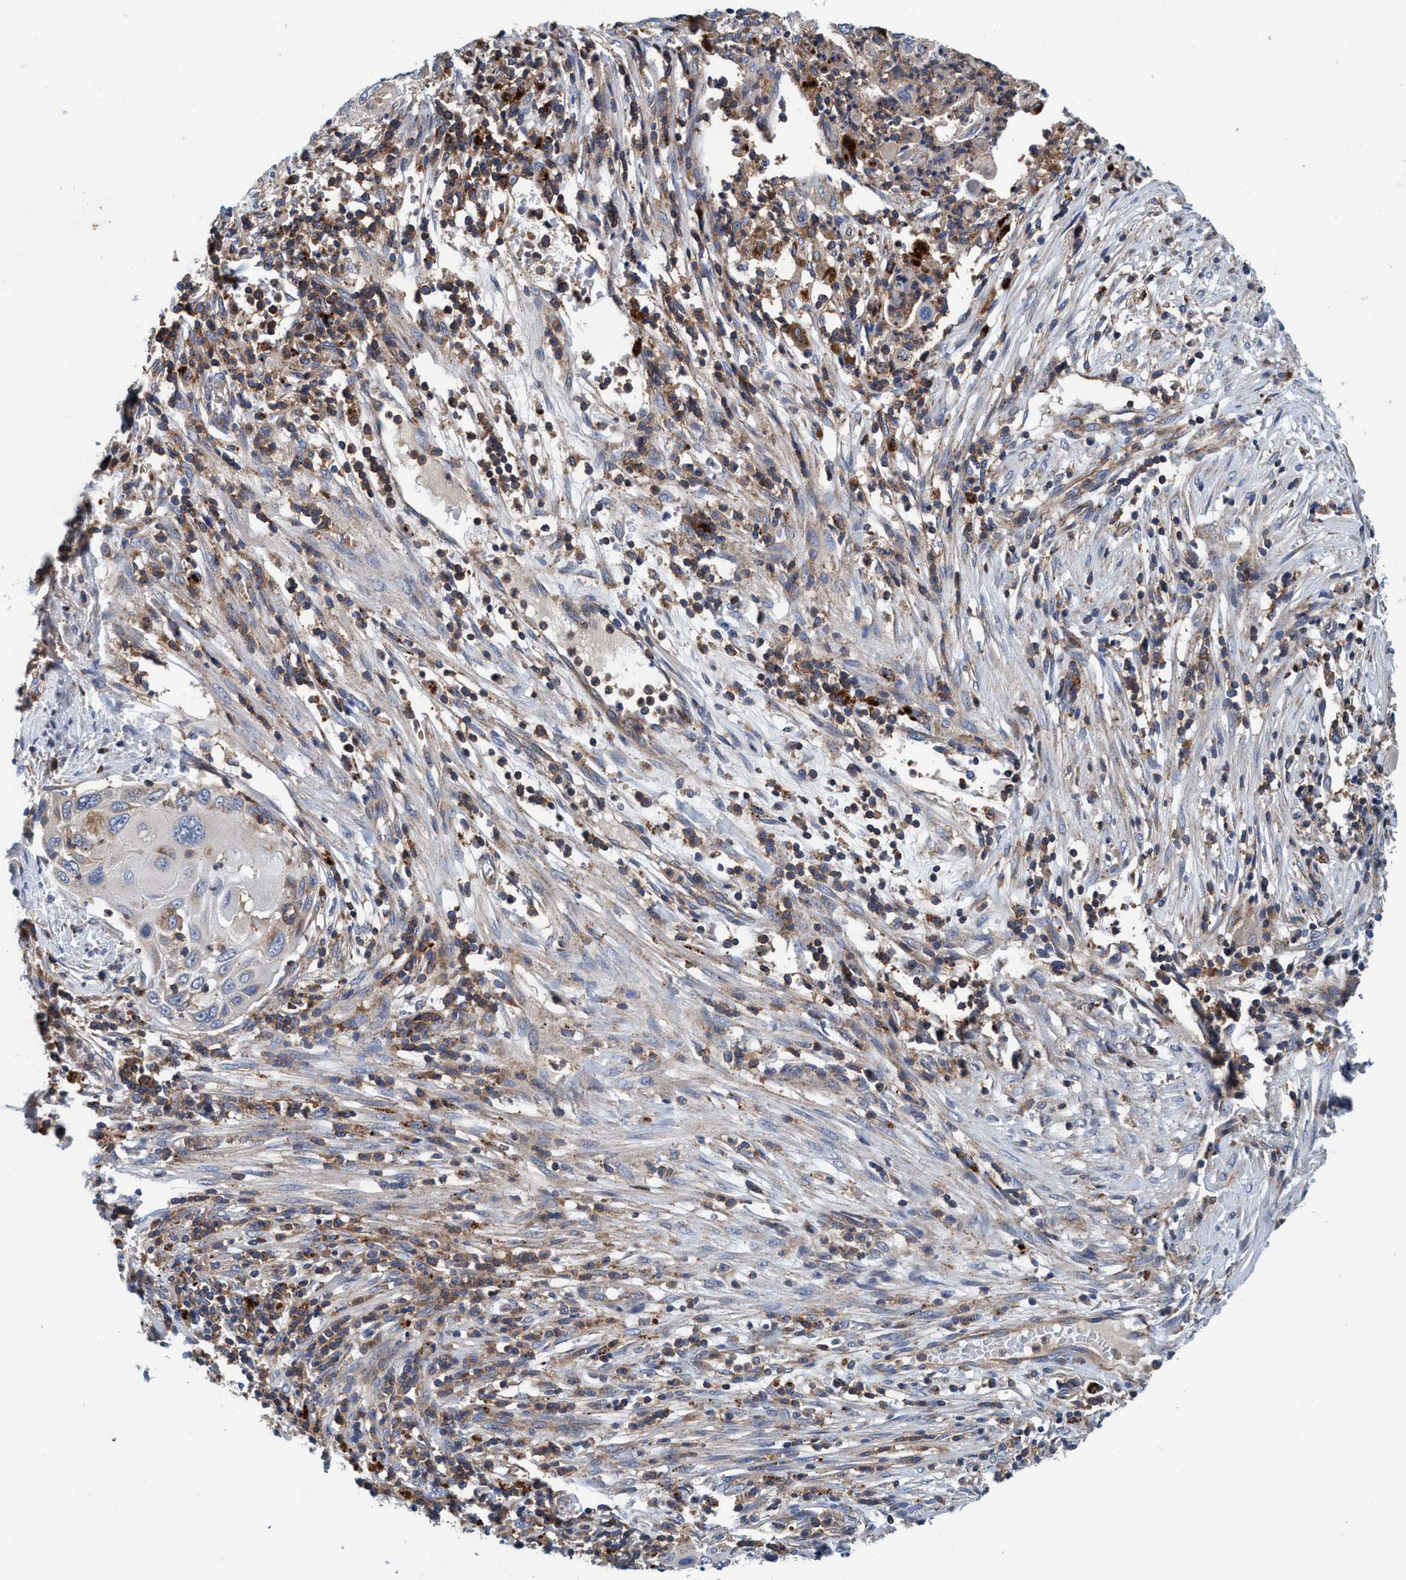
{"staining": {"intensity": "weak", "quantity": "<25%", "location": "cytoplasmic/membranous"}, "tissue": "cervical cancer", "cell_type": "Tumor cells", "image_type": "cancer", "snomed": [{"axis": "morphology", "description": "Squamous cell carcinoma, NOS"}, {"axis": "topography", "description": "Cervix"}], "caption": "An IHC histopathology image of cervical squamous cell carcinoma is shown. There is no staining in tumor cells of cervical squamous cell carcinoma.", "gene": "ENDOG", "patient": {"sex": "female", "age": 70}}